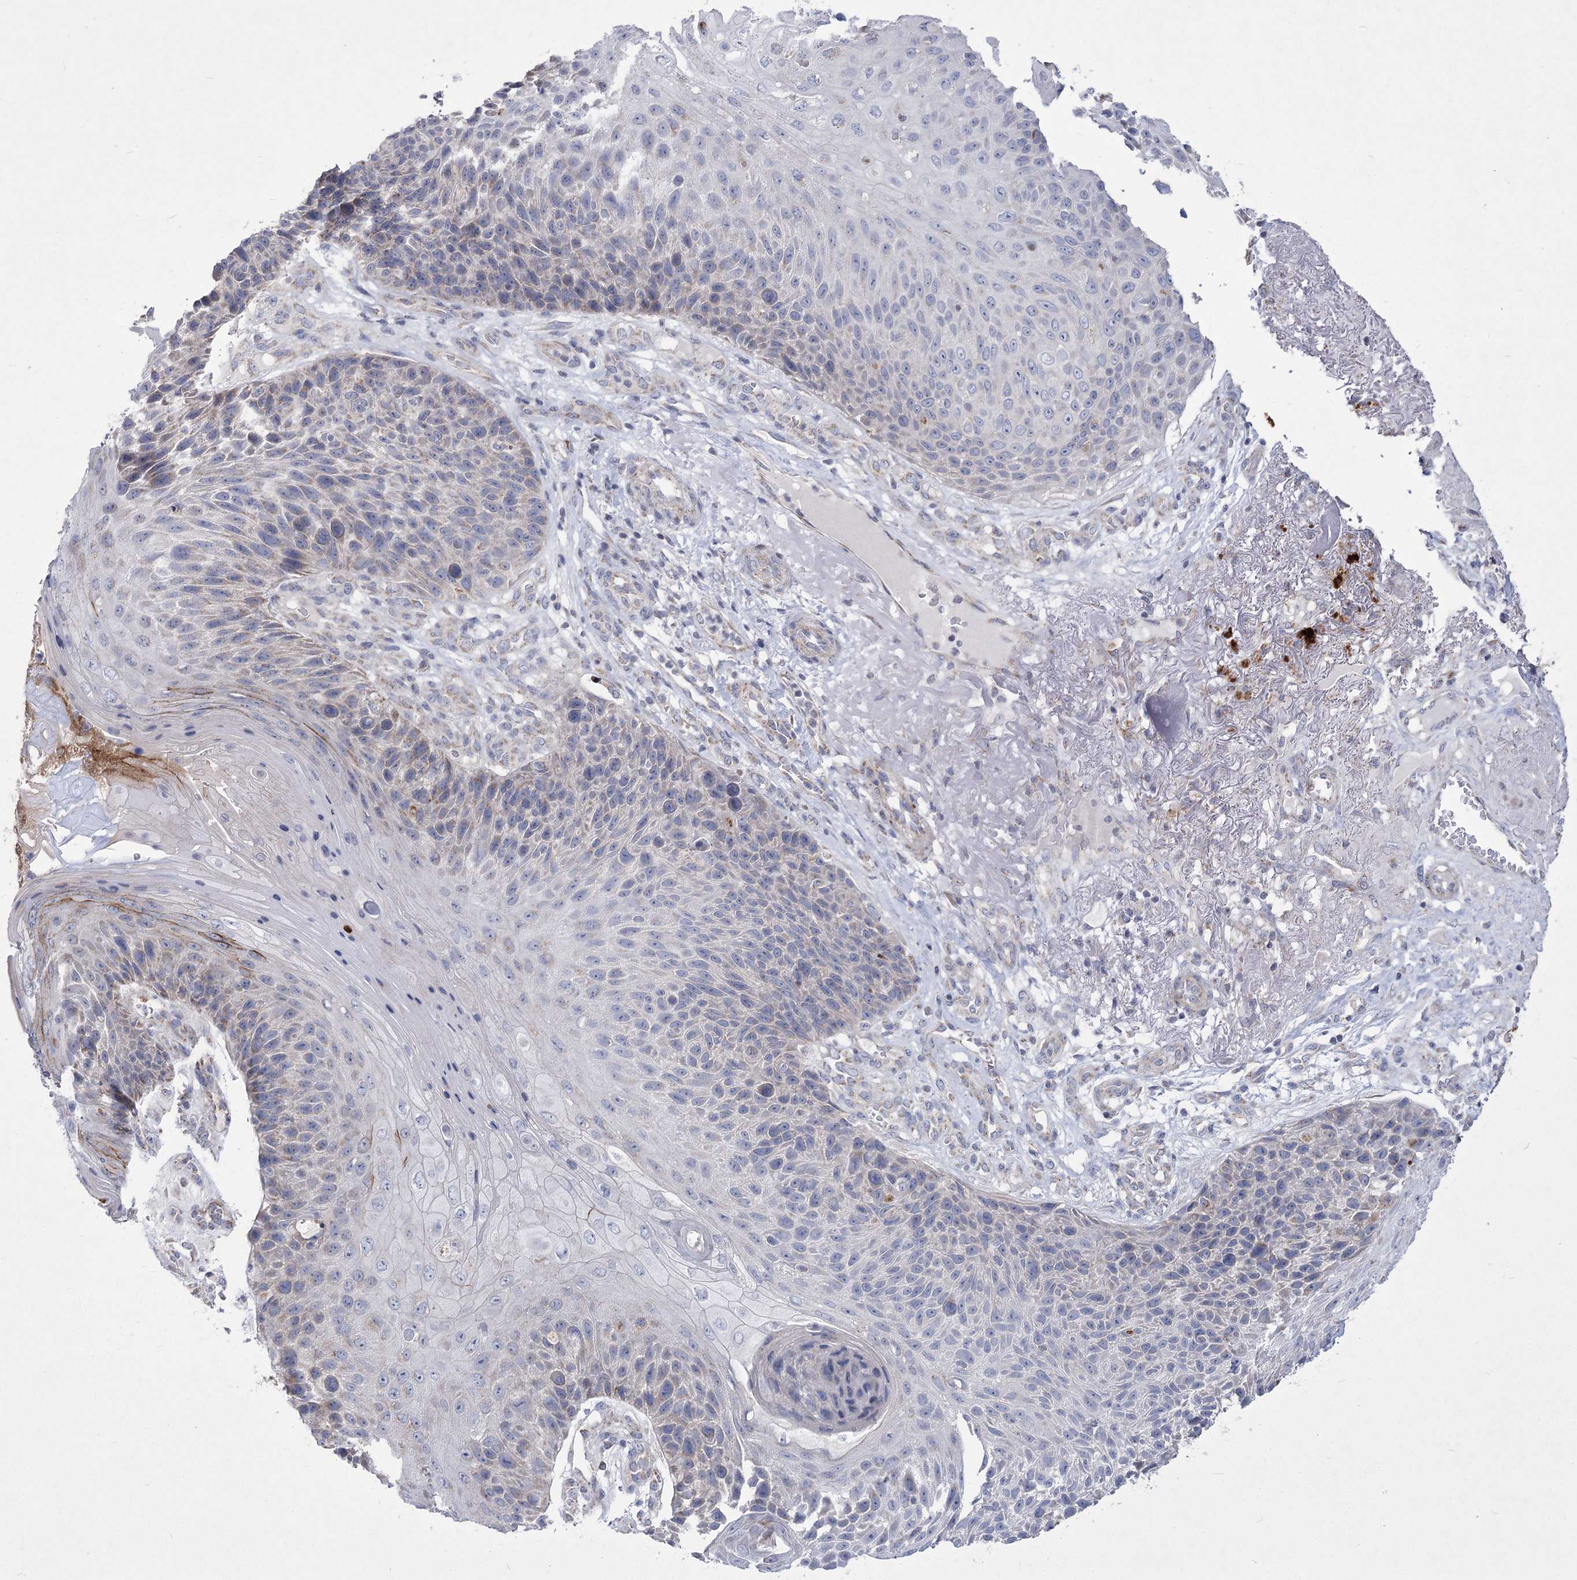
{"staining": {"intensity": "weak", "quantity": "<25%", "location": "cytoplasmic/membranous"}, "tissue": "skin cancer", "cell_type": "Tumor cells", "image_type": "cancer", "snomed": [{"axis": "morphology", "description": "Squamous cell carcinoma, NOS"}, {"axis": "topography", "description": "Skin"}], "caption": "High magnification brightfield microscopy of skin cancer stained with DAB (3,3'-diaminobenzidine) (brown) and counterstained with hematoxylin (blue): tumor cells show no significant staining. (DAB (3,3'-diaminobenzidine) immunohistochemistry (IHC), high magnification).", "gene": "PDHB", "patient": {"sex": "female", "age": 88}}